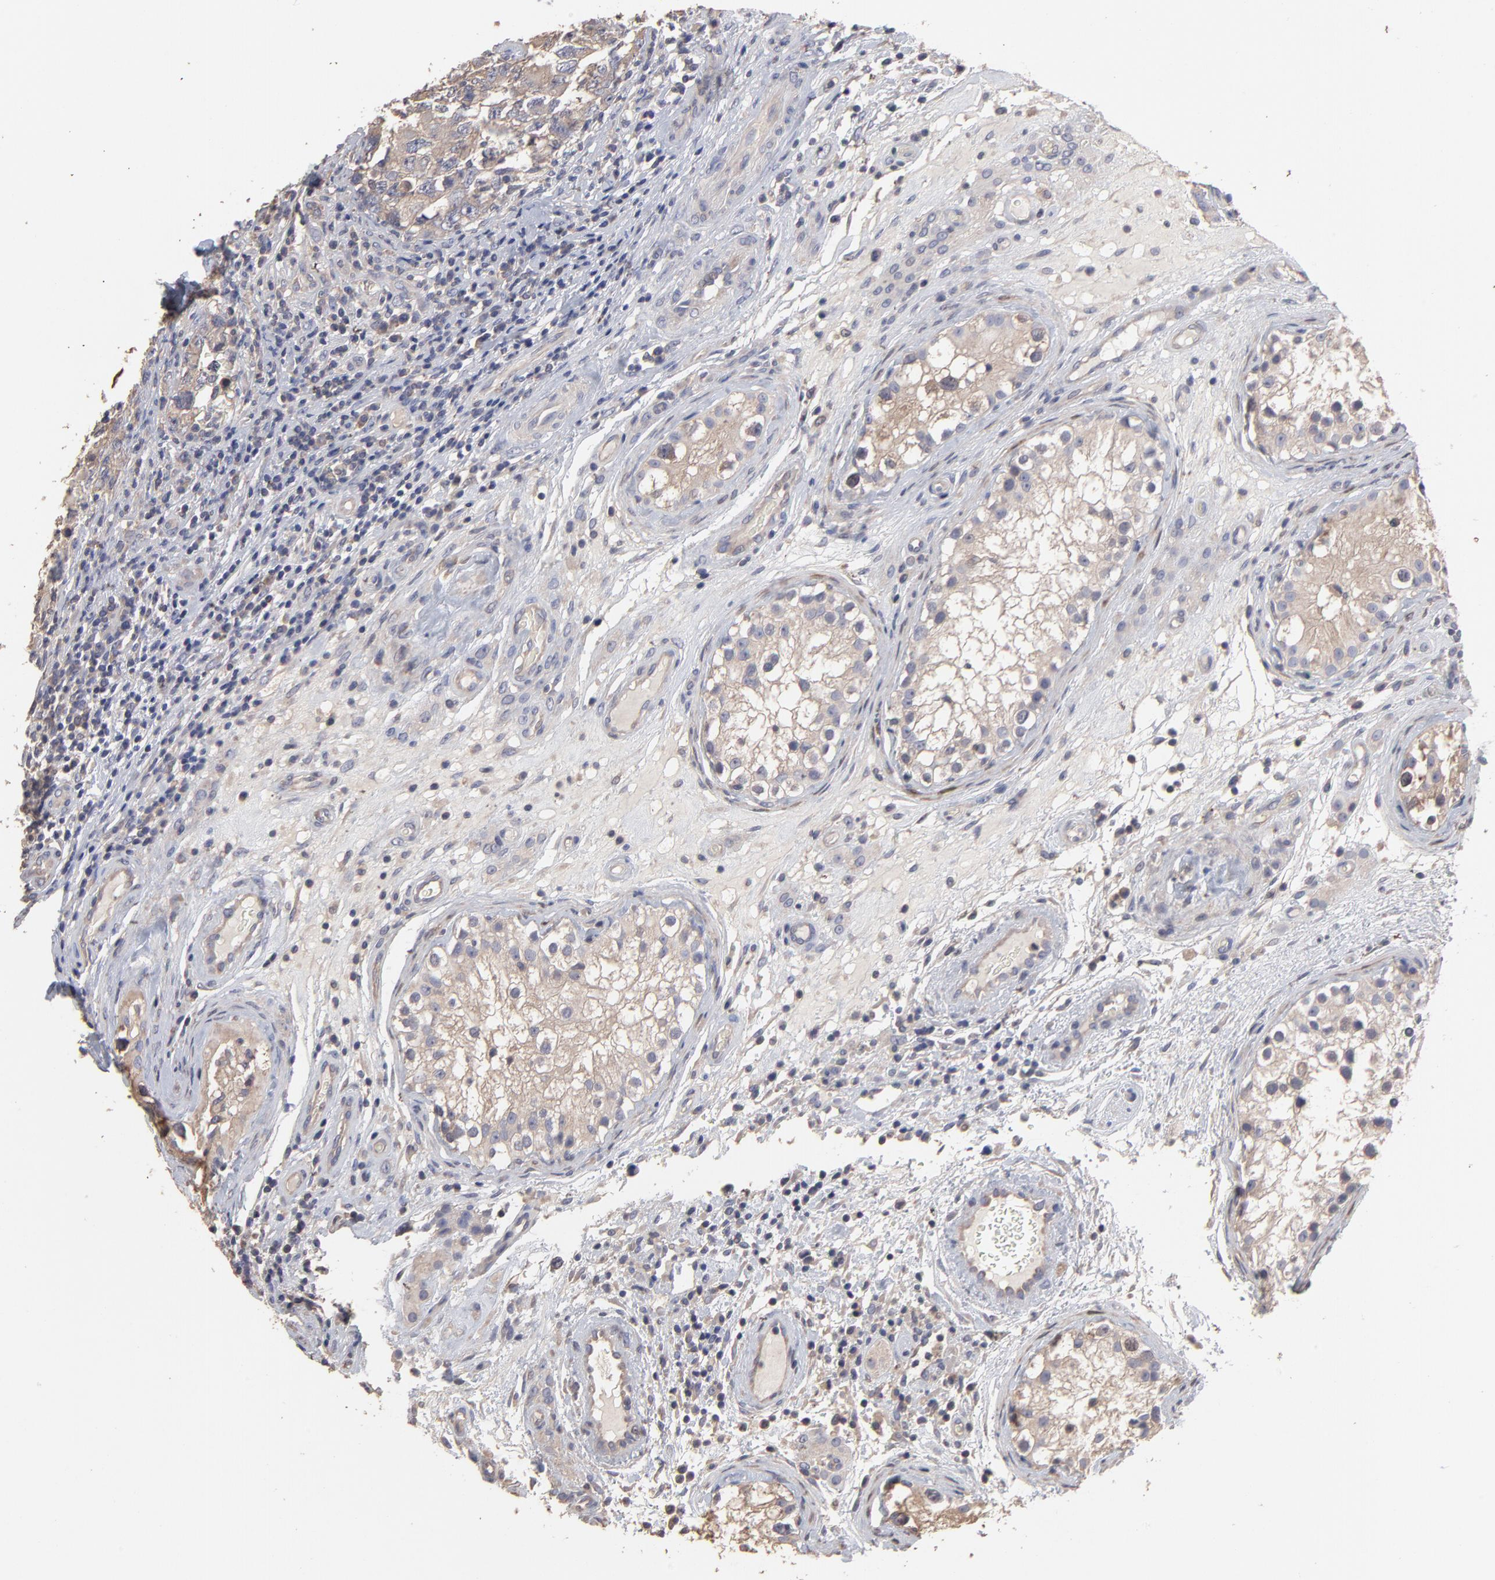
{"staining": {"intensity": "moderate", "quantity": ">75%", "location": "cytoplasmic/membranous"}, "tissue": "testis cancer", "cell_type": "Tumor cells", "image_type": "cancer", "snomed": [{"axis": "morphology", "description": "Carcinoma, Embryonal, NOS"}, {"axis": "topography", "description": "Testis"}], "caption": "Moderate cytoplasmic/membranous expression is identified in approximately >75% of tumor cells in testis embryonal carcinoma.", "gene": "TANGO2", "patient": {"sex": "male", "age": 31}}